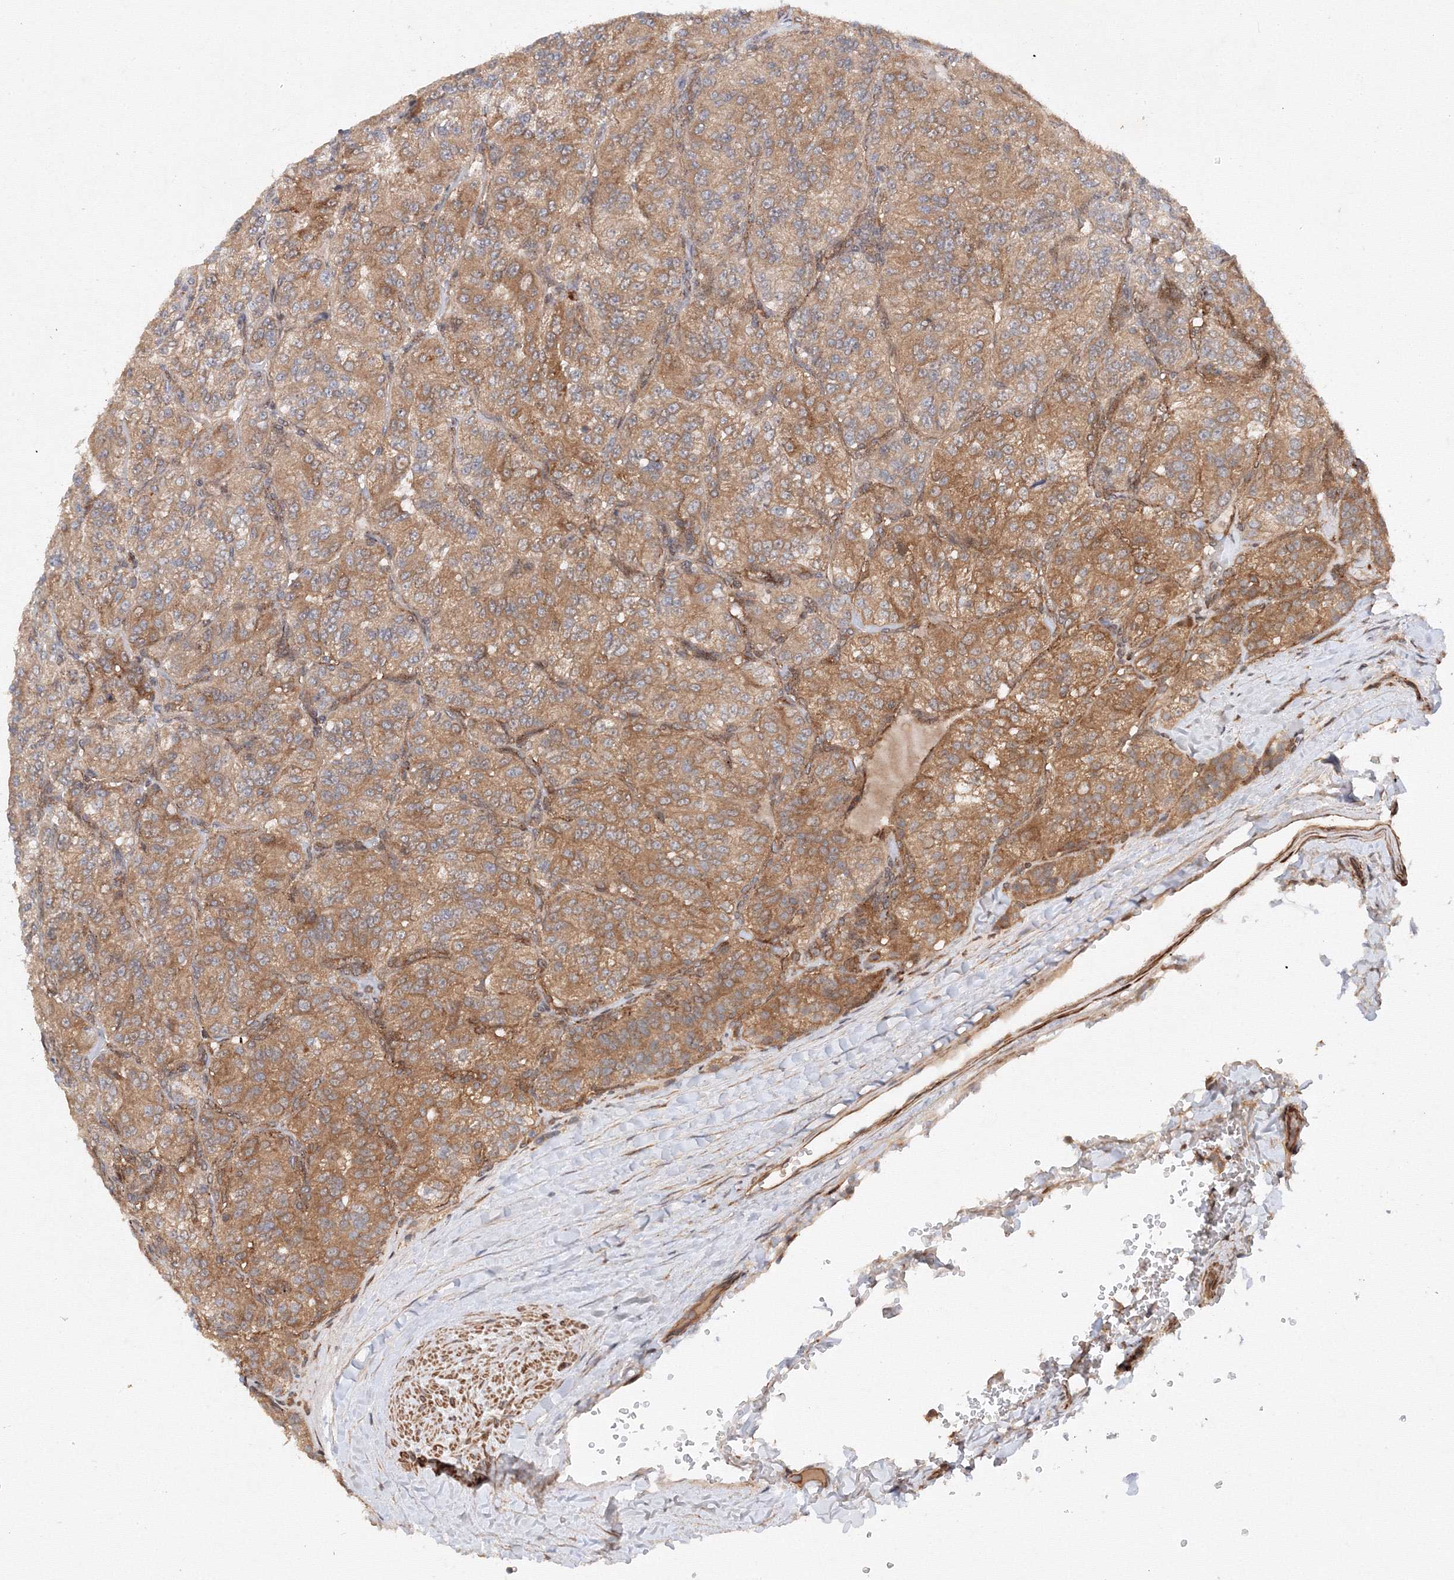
{"staining": {"intensity": "moderate", "quantity": ">75%", "location": "cytoplasmic/membranous"}, "tissue": "renal cancer", "cell_type": "Tumor cells", "image_type": "cancer", "snomed": [{"axis": "morphology", "description": "Adenocarcinoma, NOS"}, {"axis": "topography", "description": "Kidney"}], "caption": "The immunohistochemical stain highlights moderate cytoplasmic/membranous positivity in tumor cells of renal adenocarcinoma tissue.", "gene": "DCTD", "patient": {"sex": "female", "age": 63}}